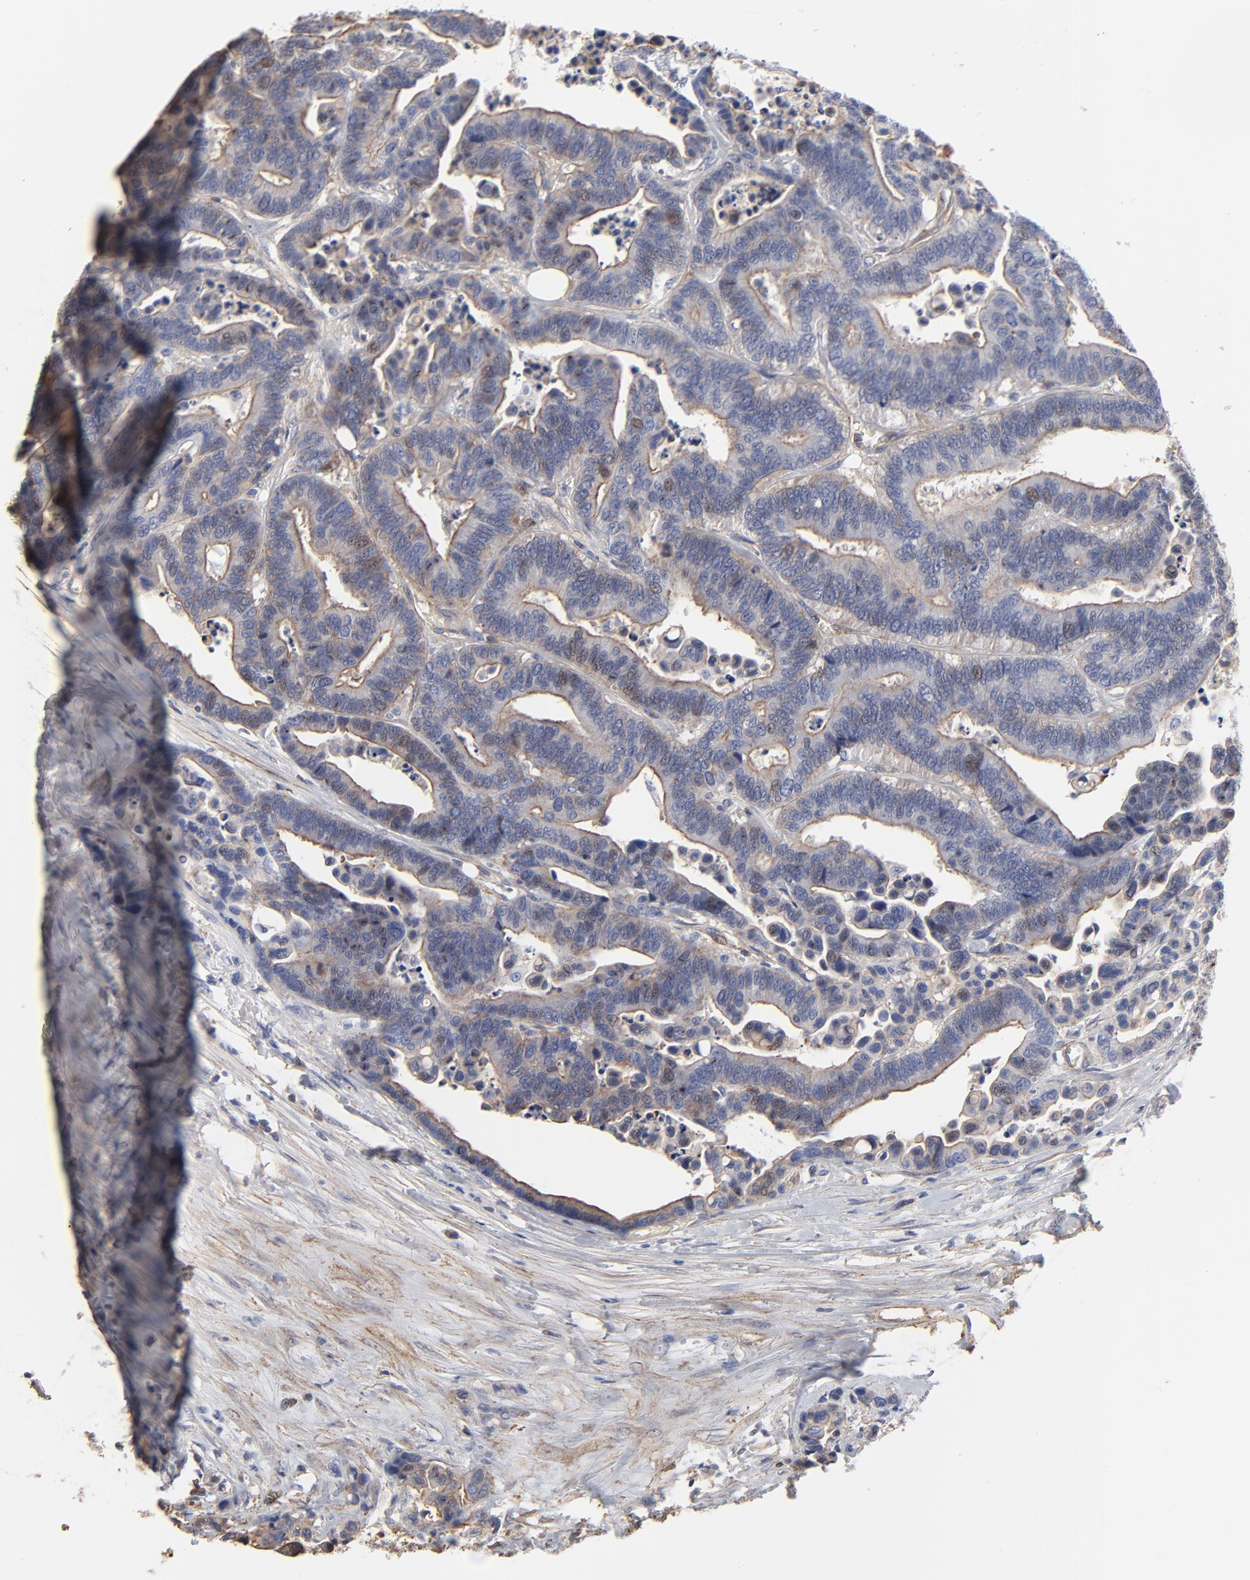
{"staining": {"intensity": "weak", "quantity": "25%-75%", "location": "cytoplasmic/membranous"}, "tissue": "colorectal cancer", "cell_type": "Tumor cells", "image_type": "cancer", "snomed": [{"axis": "morphology", "description": "Adenocarcinoma, NOS"}, {"axis": "topography", "description": "Colon"}], "caption": "A histopathology image of human colorectal adenocarcinoma stained for a protein demonstrates weak cytoplasmic/membranous brown staining in tumor cells.", "gene": "ACTA2", "patient": {"sex": "male", "age": 82}}